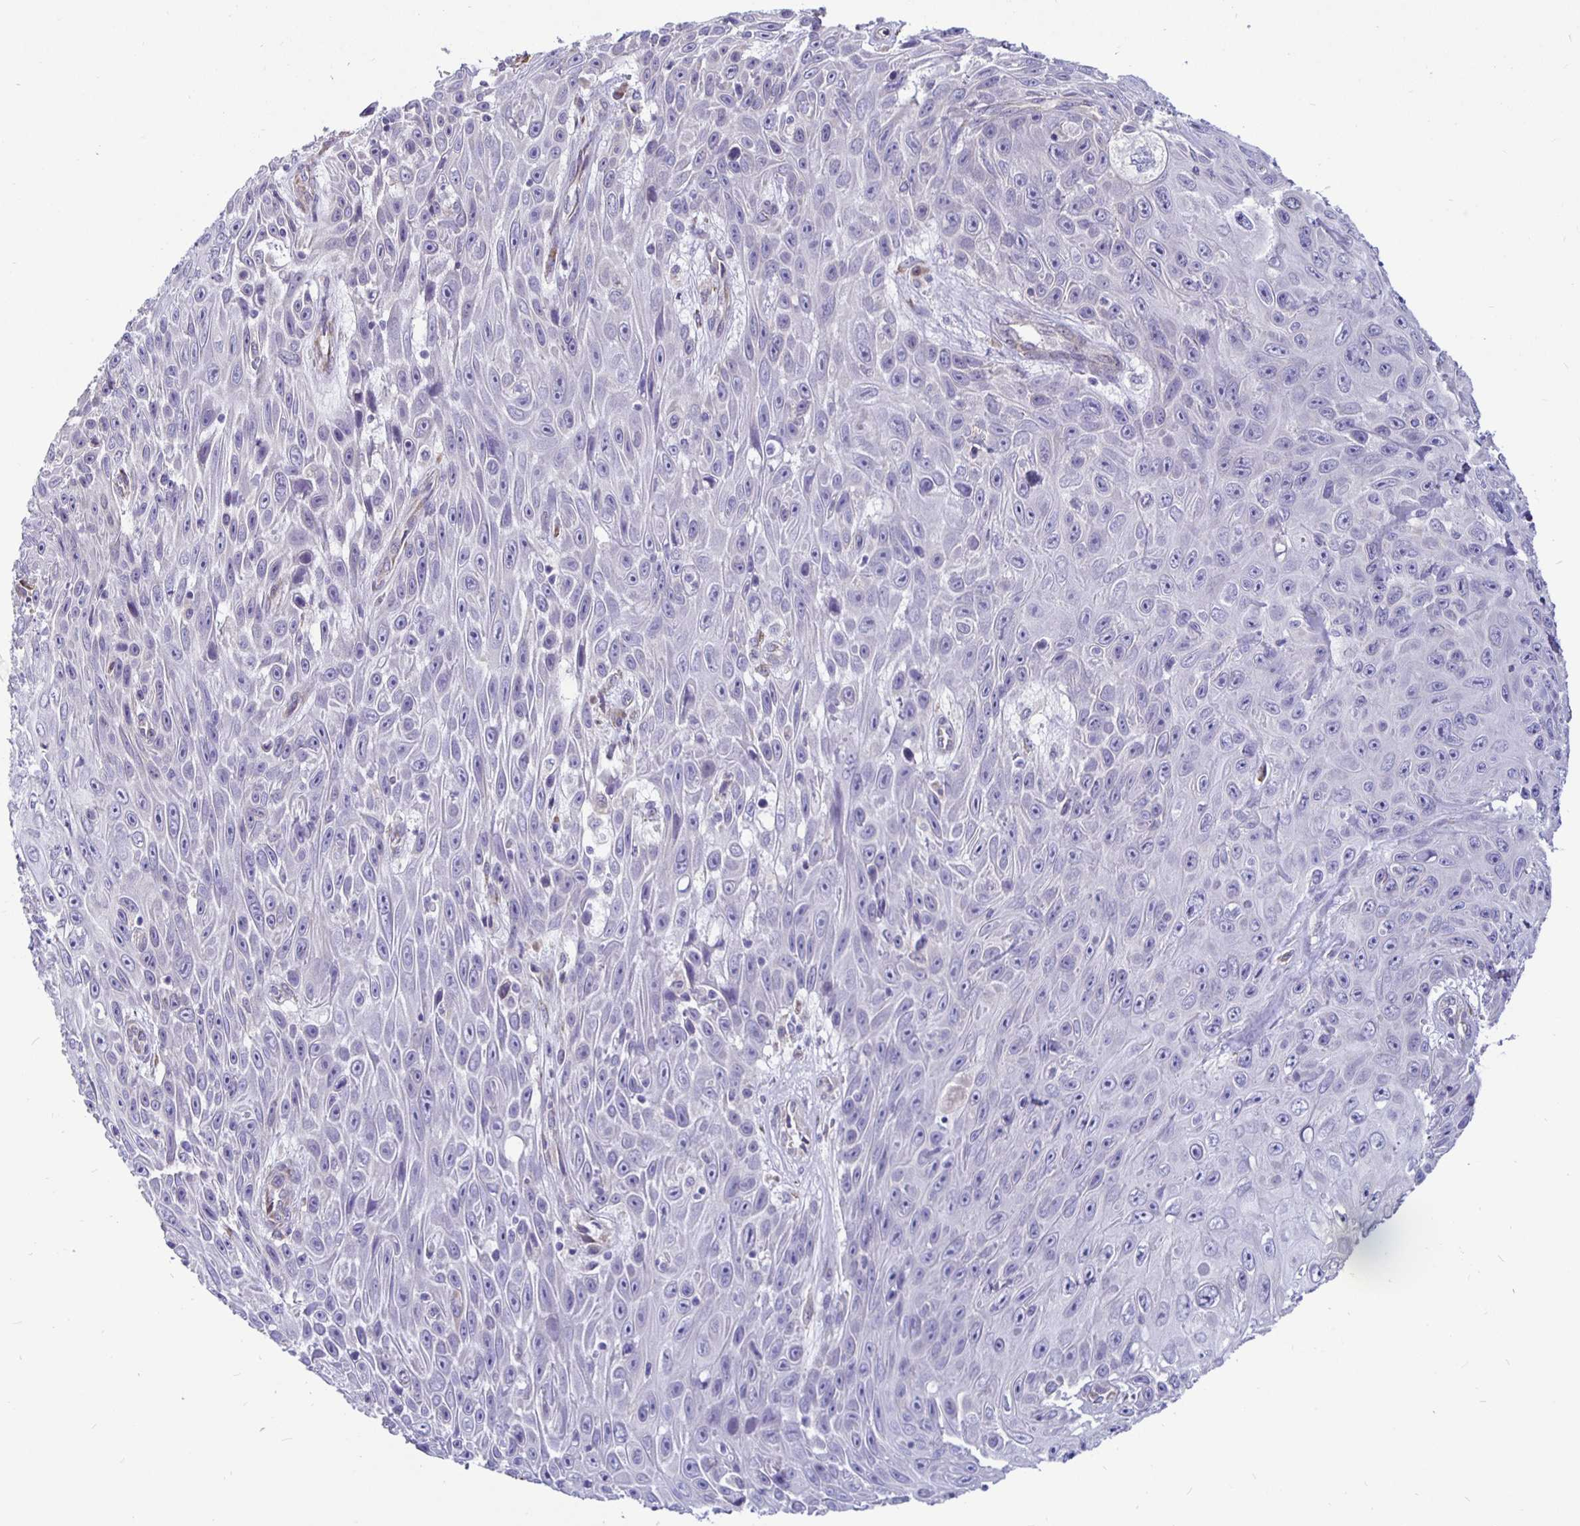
{"staining": {"intensity": "negative", "quantity": "none", "location": "none"}, "tissue": "skin cancer", "cell_type": "Tumor cells", "image_type": "cancer", "snomed": [{"axis": "morphology", "description": "Squamous cell carcinoma, NOS"}, {"axis": "topography", "description": "Skin"}], "caption": "The image demonstrates no staining of tumor cells in skin squamous cell carcinoma.", "gene": "DNAI2", "patient": {"sex": "male", "age": 82}}